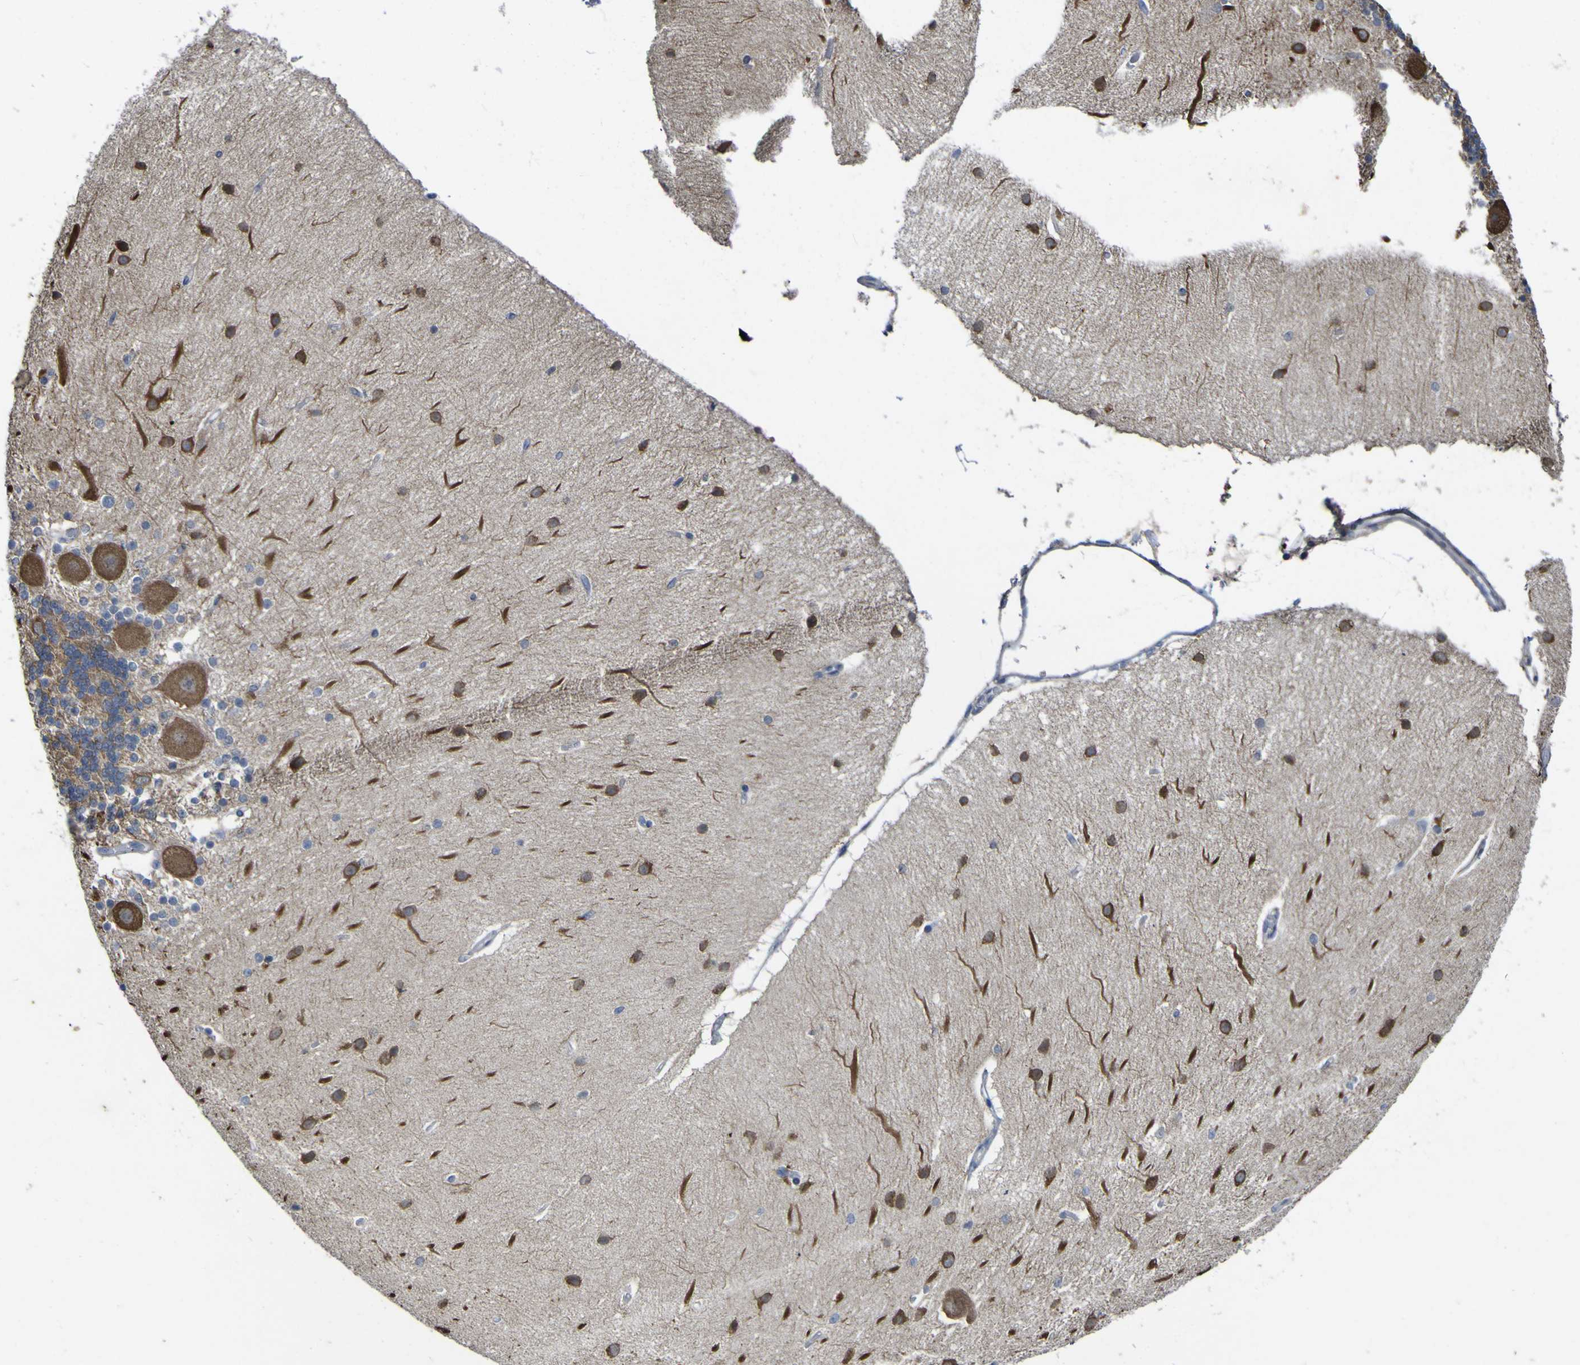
{"staining": {"intensity": "moderate", "quantity": ">75%", "location": "cytoplasmic/membranous"}, "tissue": "cerebellum", "cell_type": "Cells in granular layer", "image_type": "normal", "snomed": [{"axis": "morphology", "description": "Normal tissue, NOS"}, {"axis": "topography", "description": "Cerebellum"}], "caption": "Immunohistochemistry photomicrograph of normal cerebellum stained for a protein (brown), which demonstrates medium levels of moderate cytoplasmic/membranous staining in approximately >75% of cells in granular layer.", "gene": "TNFRSF11A", "patient": {"sex": "female", "age": 54}}